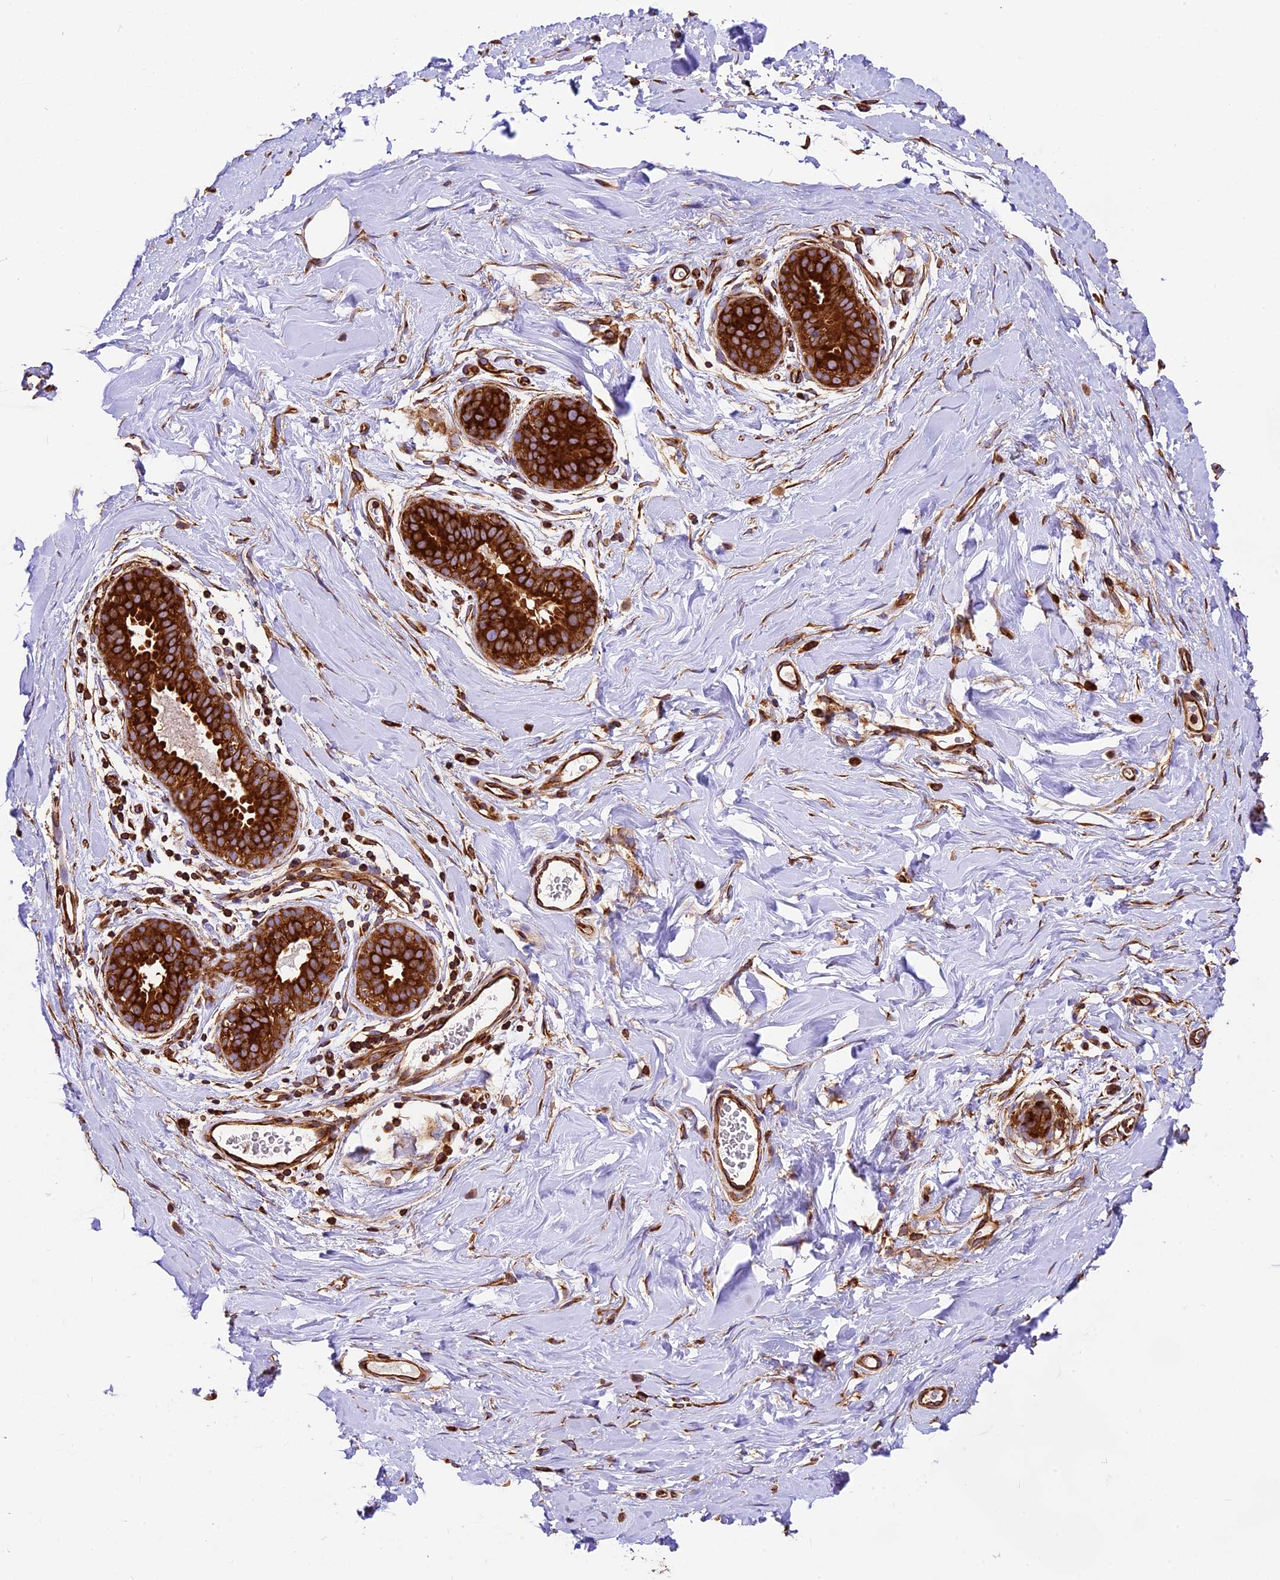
{"staining": {"intensity": "moderate", "quantity": ">75%", "location": "cytoplasmic/membranous"}, "tissue": "adipose tissue", "cell_type": "Adipocytes", "image_type": "normal", "snomed": [{"axis": "morphology", "description": "Normal tissue, NOS"}, {"axis": "topography", "description": "Breast"}], "caption": "About >75% of adipocytes in benign adipose tissue display moderate cytoplasmic/membranous protein positivity as visualized by brown immunohistochemical staining.", "gene": "KARS1", "patient": {"sex": "female", "age": 26}}